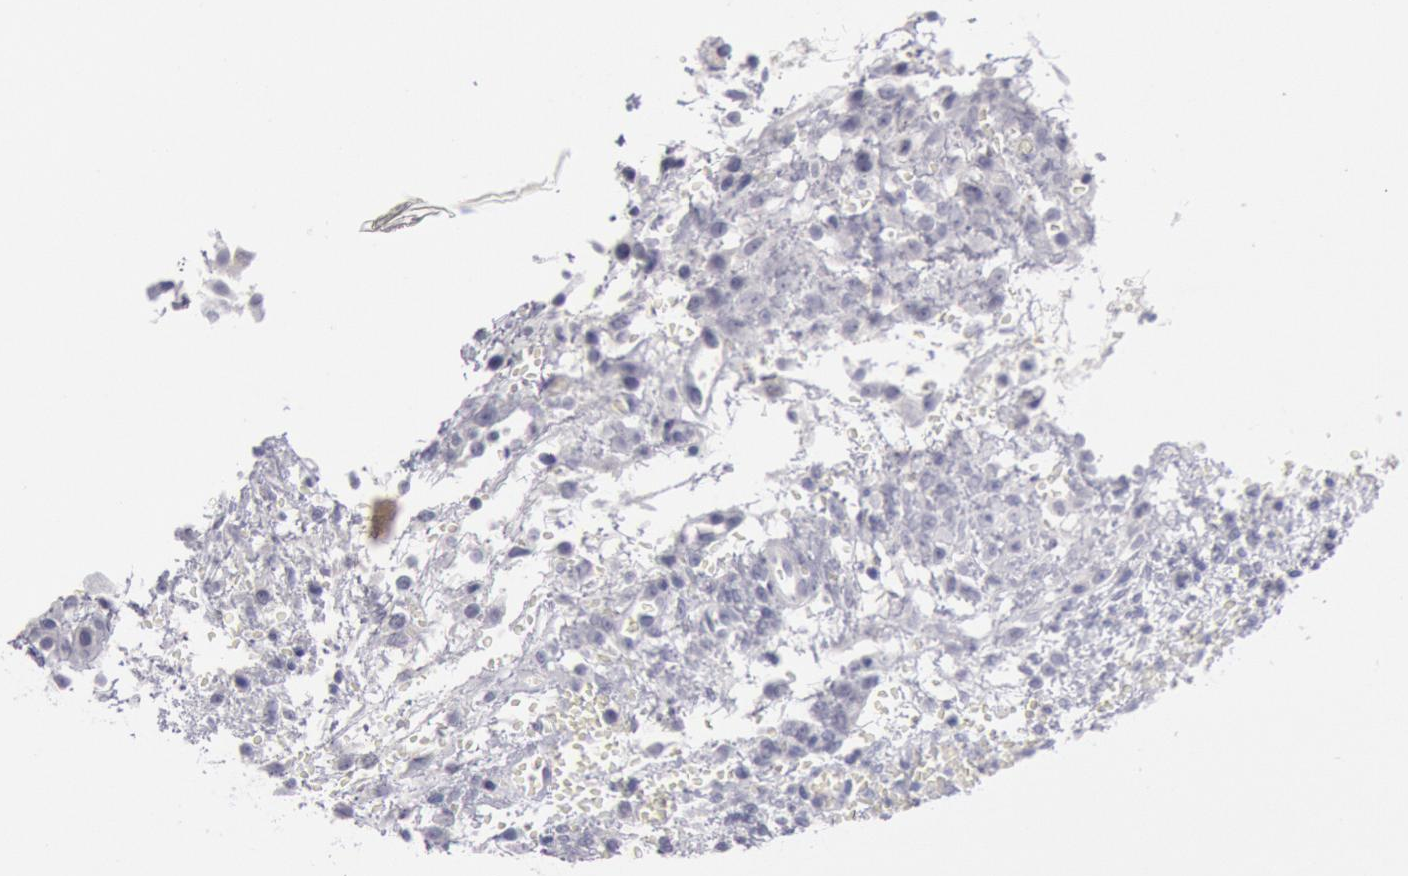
{"staining": {"intensity": "negative", "quantity": "none", "location": "none"}, "tissue": "ovary", "cell_type": "Follicle cells", "image_type": "normal", "snomed": [{"axis": "morphology", "description": "Normal tissue, NOS"}, {"axis": "topography", "description": "Ovary"}], "caption": "Benign ovary was stained to show a protein in brown. There is no significant staining in follicle cells. (DAB IHC, high magnification).", "gene": "KRT16", "patient": {"sex": "female", "age": 39}}